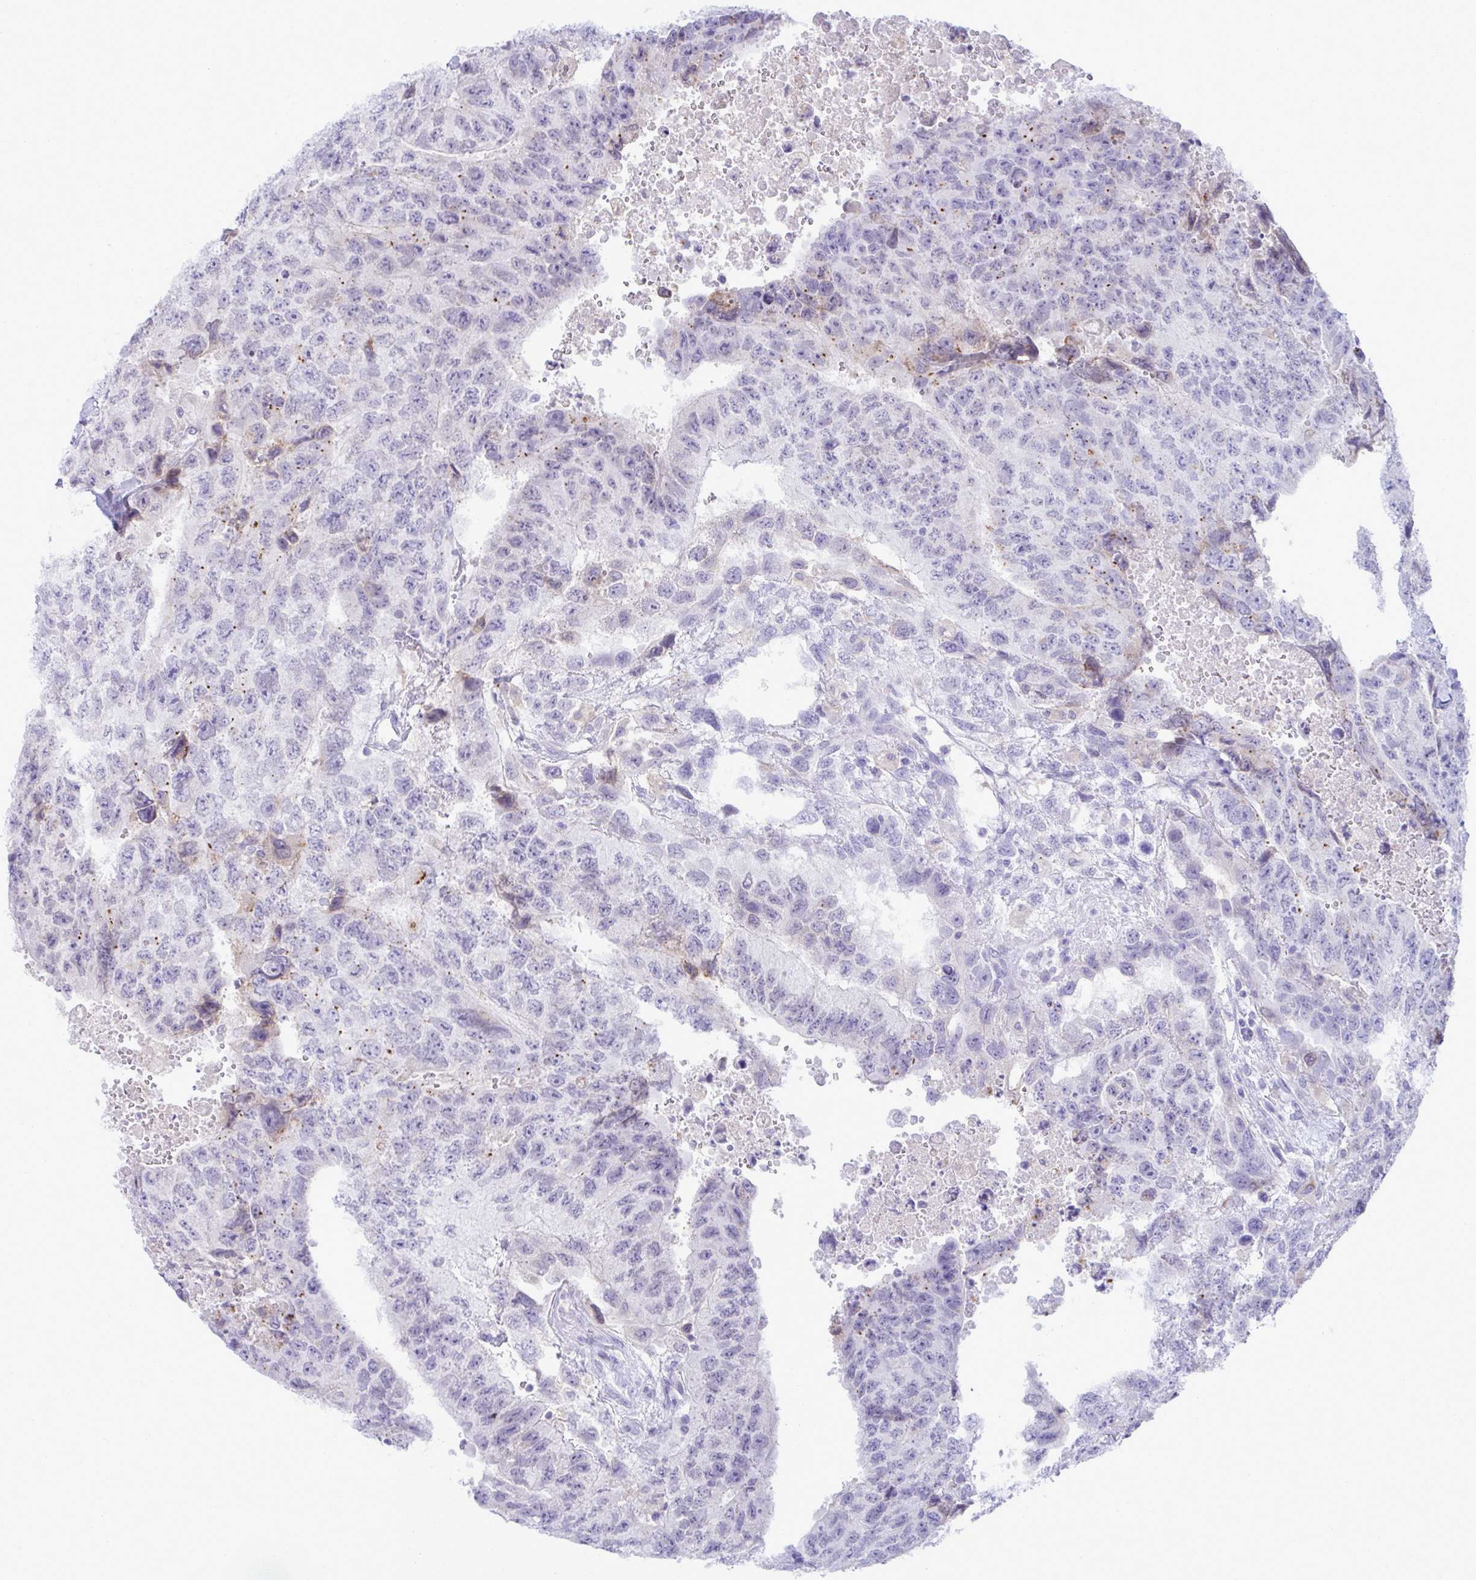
{"staining": {"intensity": "moderate", "quantity": "<25%", "location": "cytoplasmic/membranous"}, "tissue": "testis cancer", "cell_type": "Tumor cells", "image_type": "cancer", "snomed": [{"axis": "morphology", "description": "Carcinoma, Embryonal, NOS"}, {"axis": "topography", "description": "Testis"}], "caption": "IHC of human testis cancer (embryonal carcinoma) displays low levels of moderate cytoplasmic/membranous expression in approximately <25% of tumor cells. (DAB (3,3'-diaminobenzidine) IHC with brightfield microscopy, high magnification).", "gene": "RGPD5", "patient": {"sex": "male", "age": 24}}